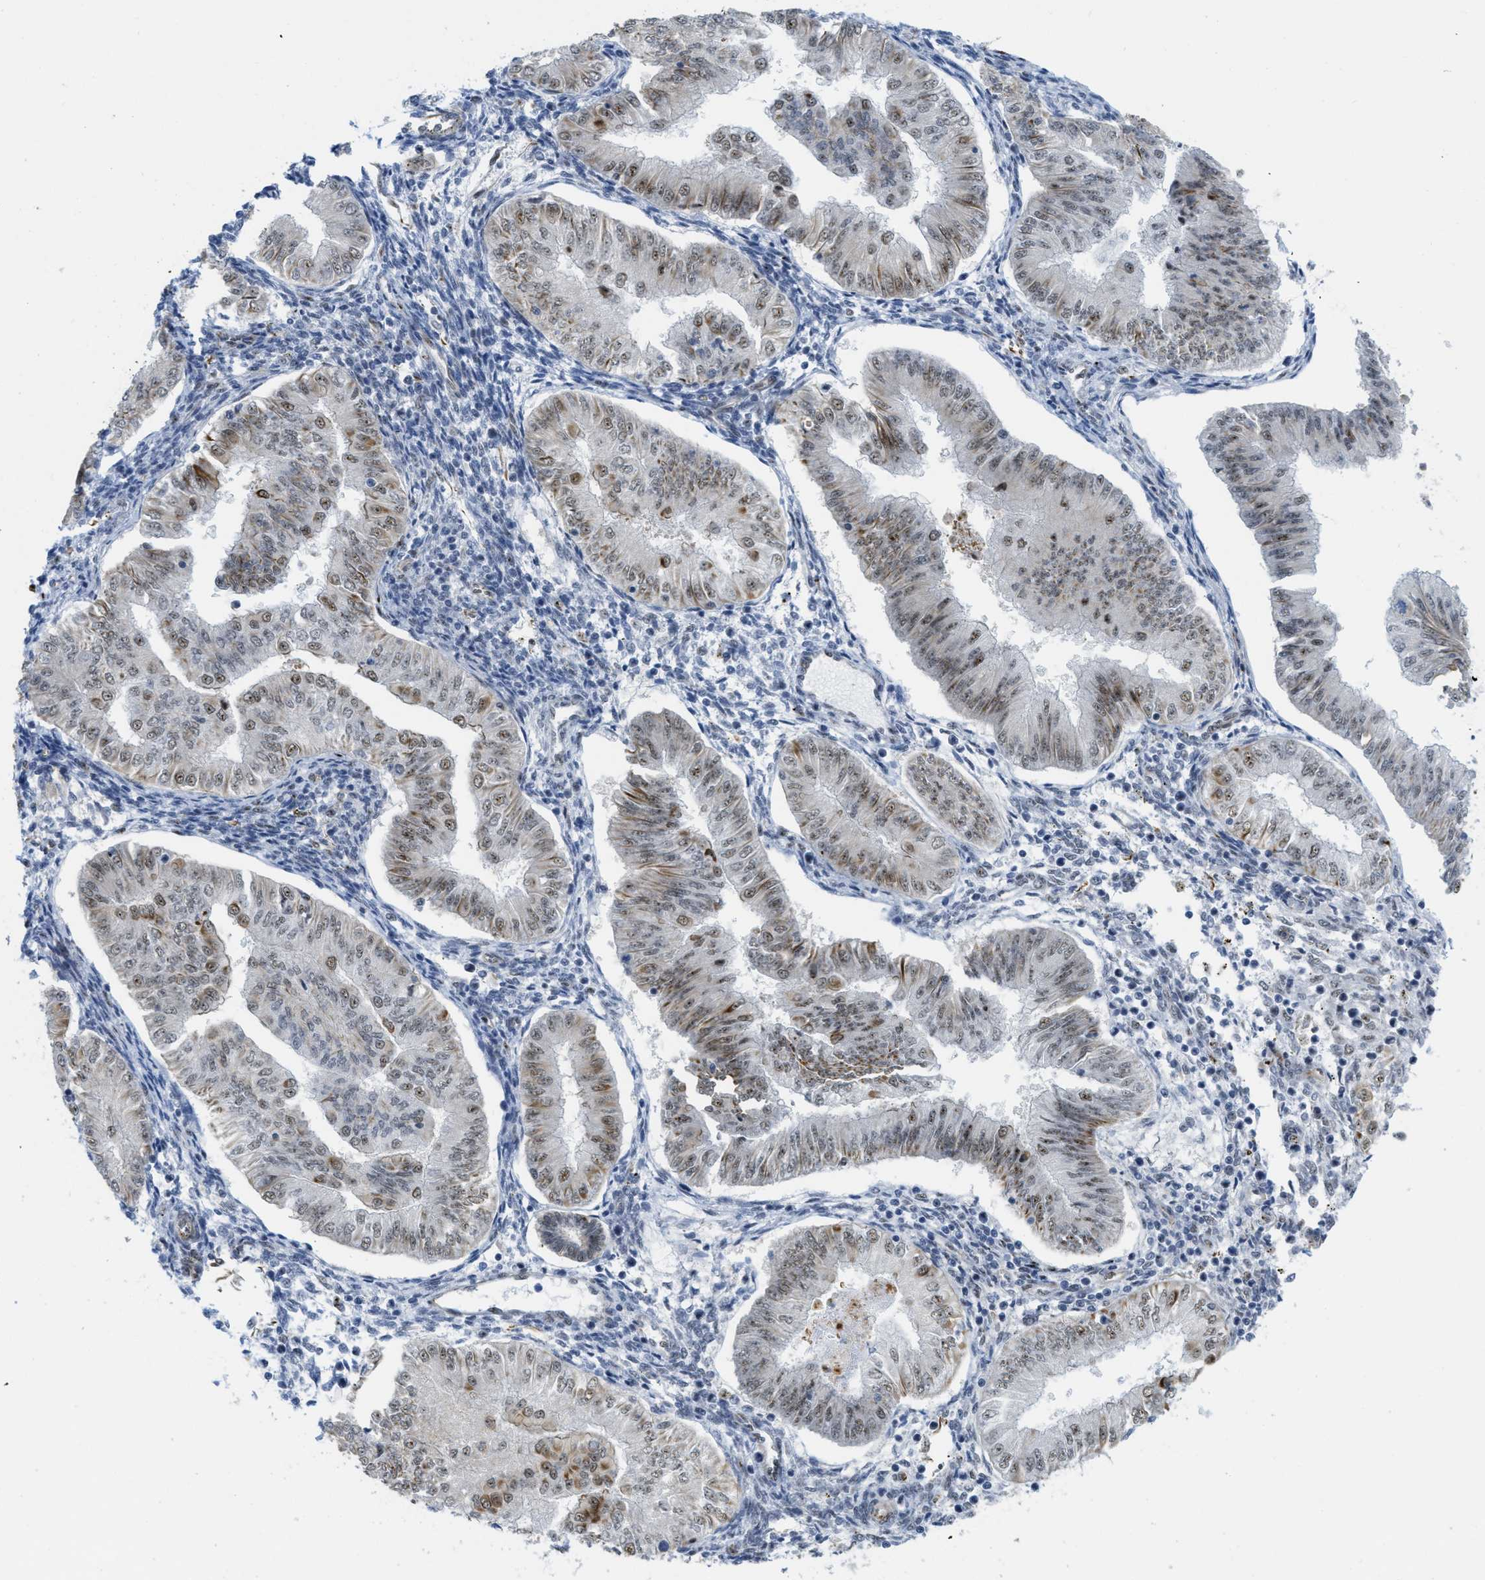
{"staining": {"intensity": "weak", "quantity": ">75%", "location": "nuclear"}, "tissue": "endometrial cancer", "cell_type": "Tumor cells", "image_type": "cancer", "snomed": [{"axis": "morphology", "description": "Normal tissue, NOS"}, {"axis": "morphology", "description": "Adenocarcinoma, NOS"}, {"axis": "topography", "description": "Endometrium"}], "caption": "A micrograph showing weak nuclear expression in about >75% of tumor cells in endometrial cancer, as visualized by brown immunohistochemical staining.", "gene": "LRRC8B", "patient": {"sex": "female", "age": 53}}